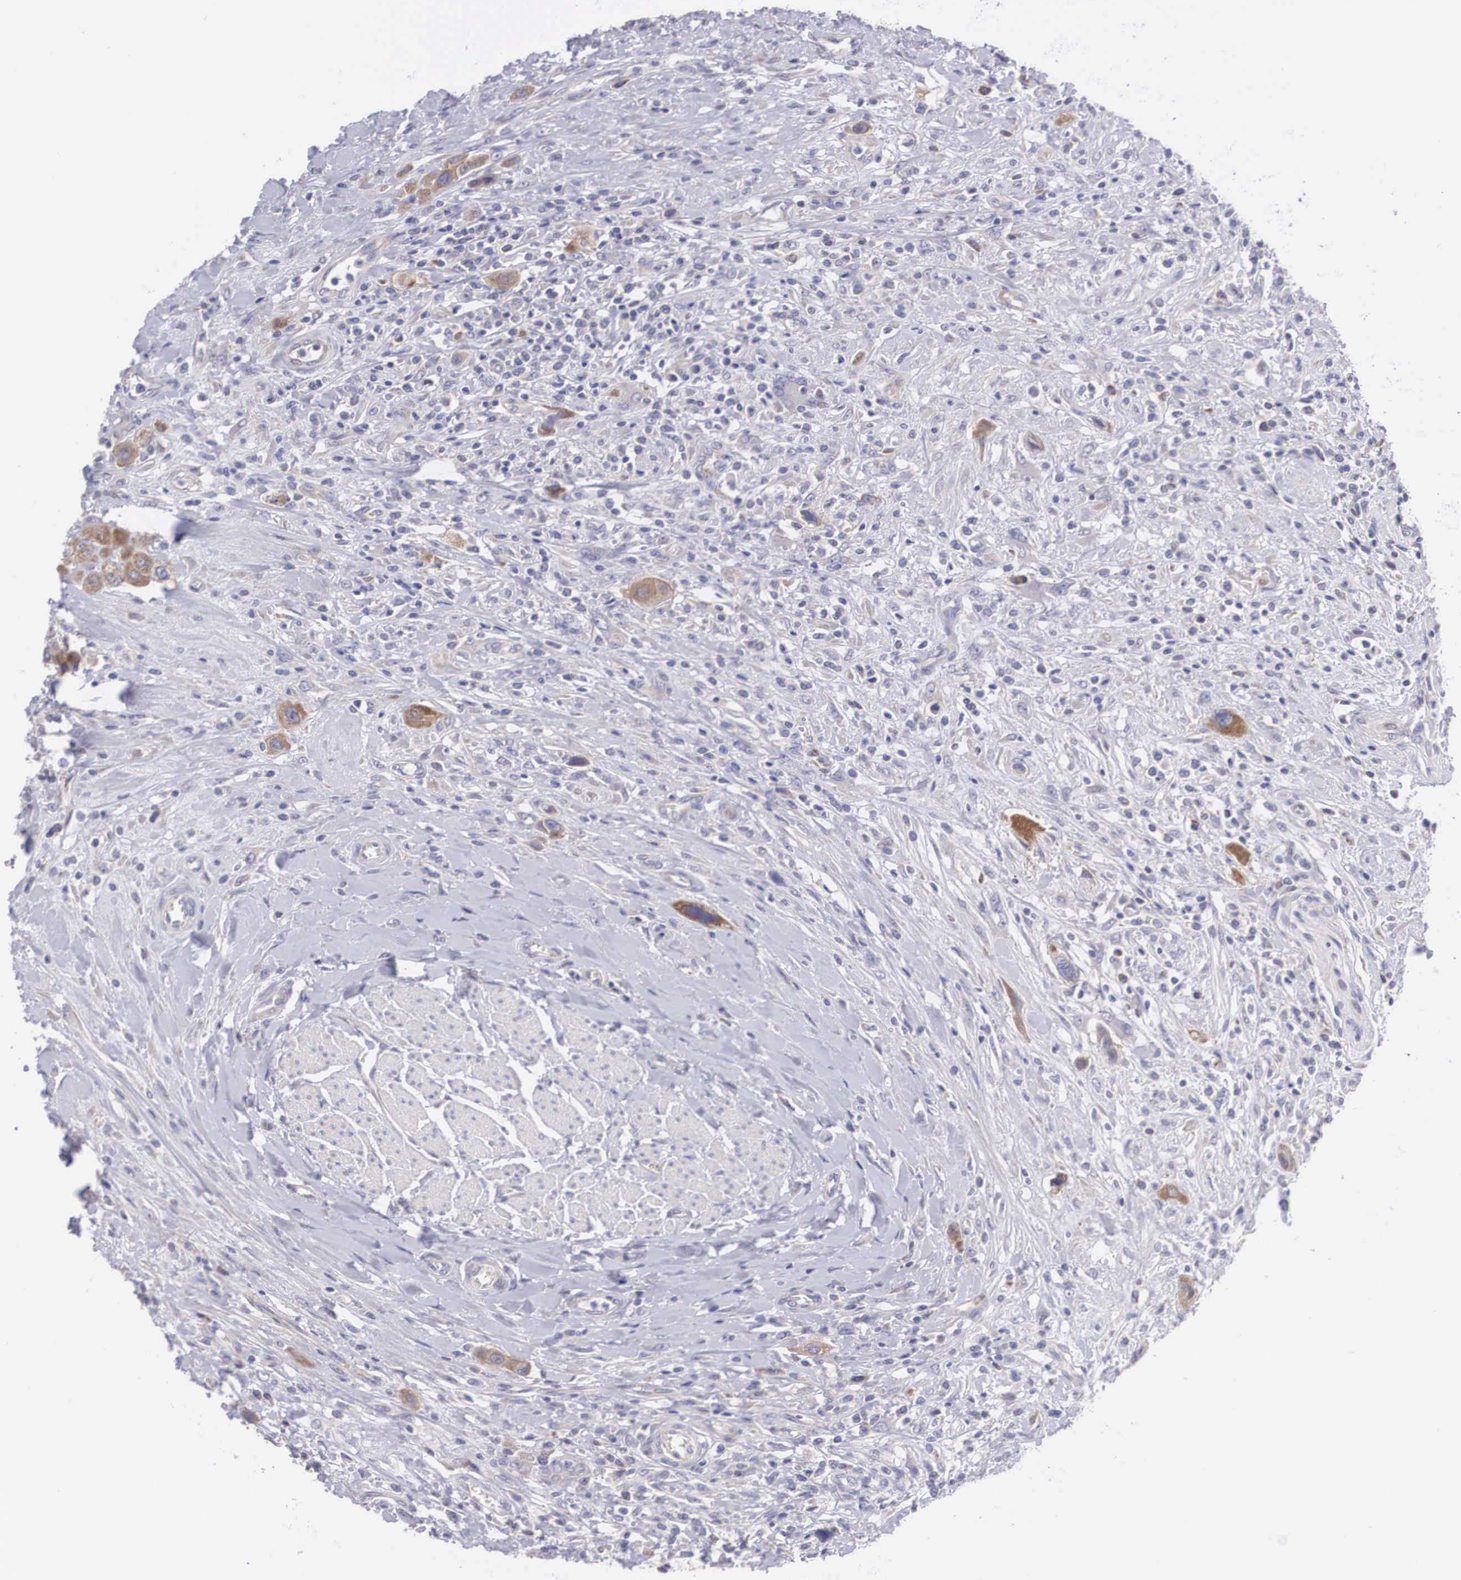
{"staining": {"intensity": "moderate", "quantity": "25%-75%", "location": "cytoplasmic/membranous"}, "tissue": "urothelial cancer", "cell_type": "Tumor cells", "image_type": "cancer", "snomed": [{"axis": "morphology", "description": "Urothelial carcinoma, High grade"}, {"axis": "topography", "description": "Urinary bladder"}], "caption": "This is a histology image of immunohistochemistry staining of urothelial cancer, which shows moderate staining in the cytoplasmic/membranous of tumor cells.", "gene": "TXLNG", "patient": {"sex": "male", "age": 50}}